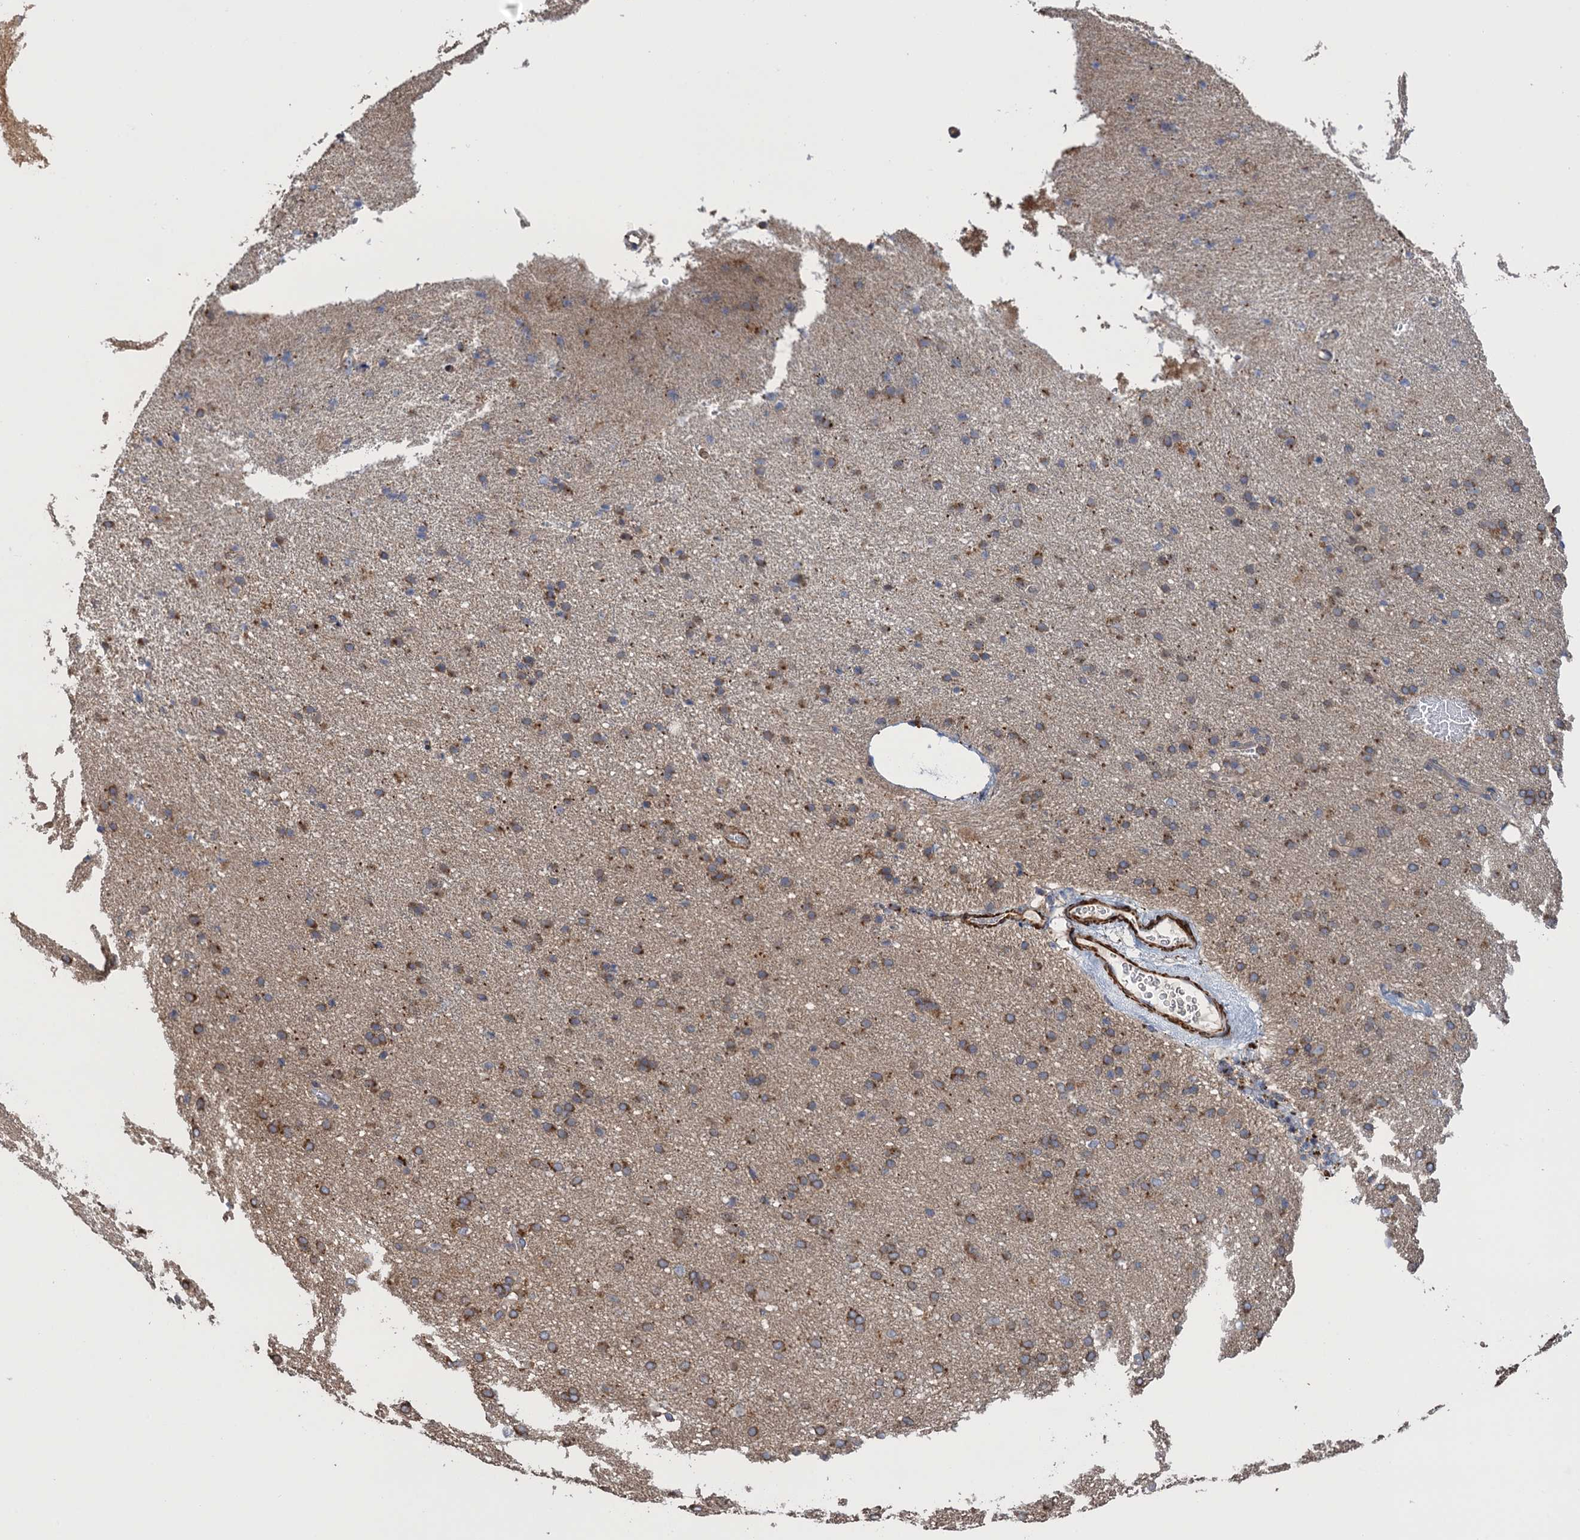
{"staining": {"intensity": "negative", "quantity": "none", "location": "none"}, "tissue": "cerebral cortex", "cell_type": "Endothelial cells", "image_type": "normal", "snomed": [{"axis": "morphology", "description": "Normal tissue, NOS"}, {"axis": "topography", "description": "Cerebral cortex"}], "caption": "Immunohistochemical staining of normal cerebral cortex demonstrates no significant expression in endothelial cells.", "gene": "WDR88", "patient": {"sex": "male", "age": 62}}